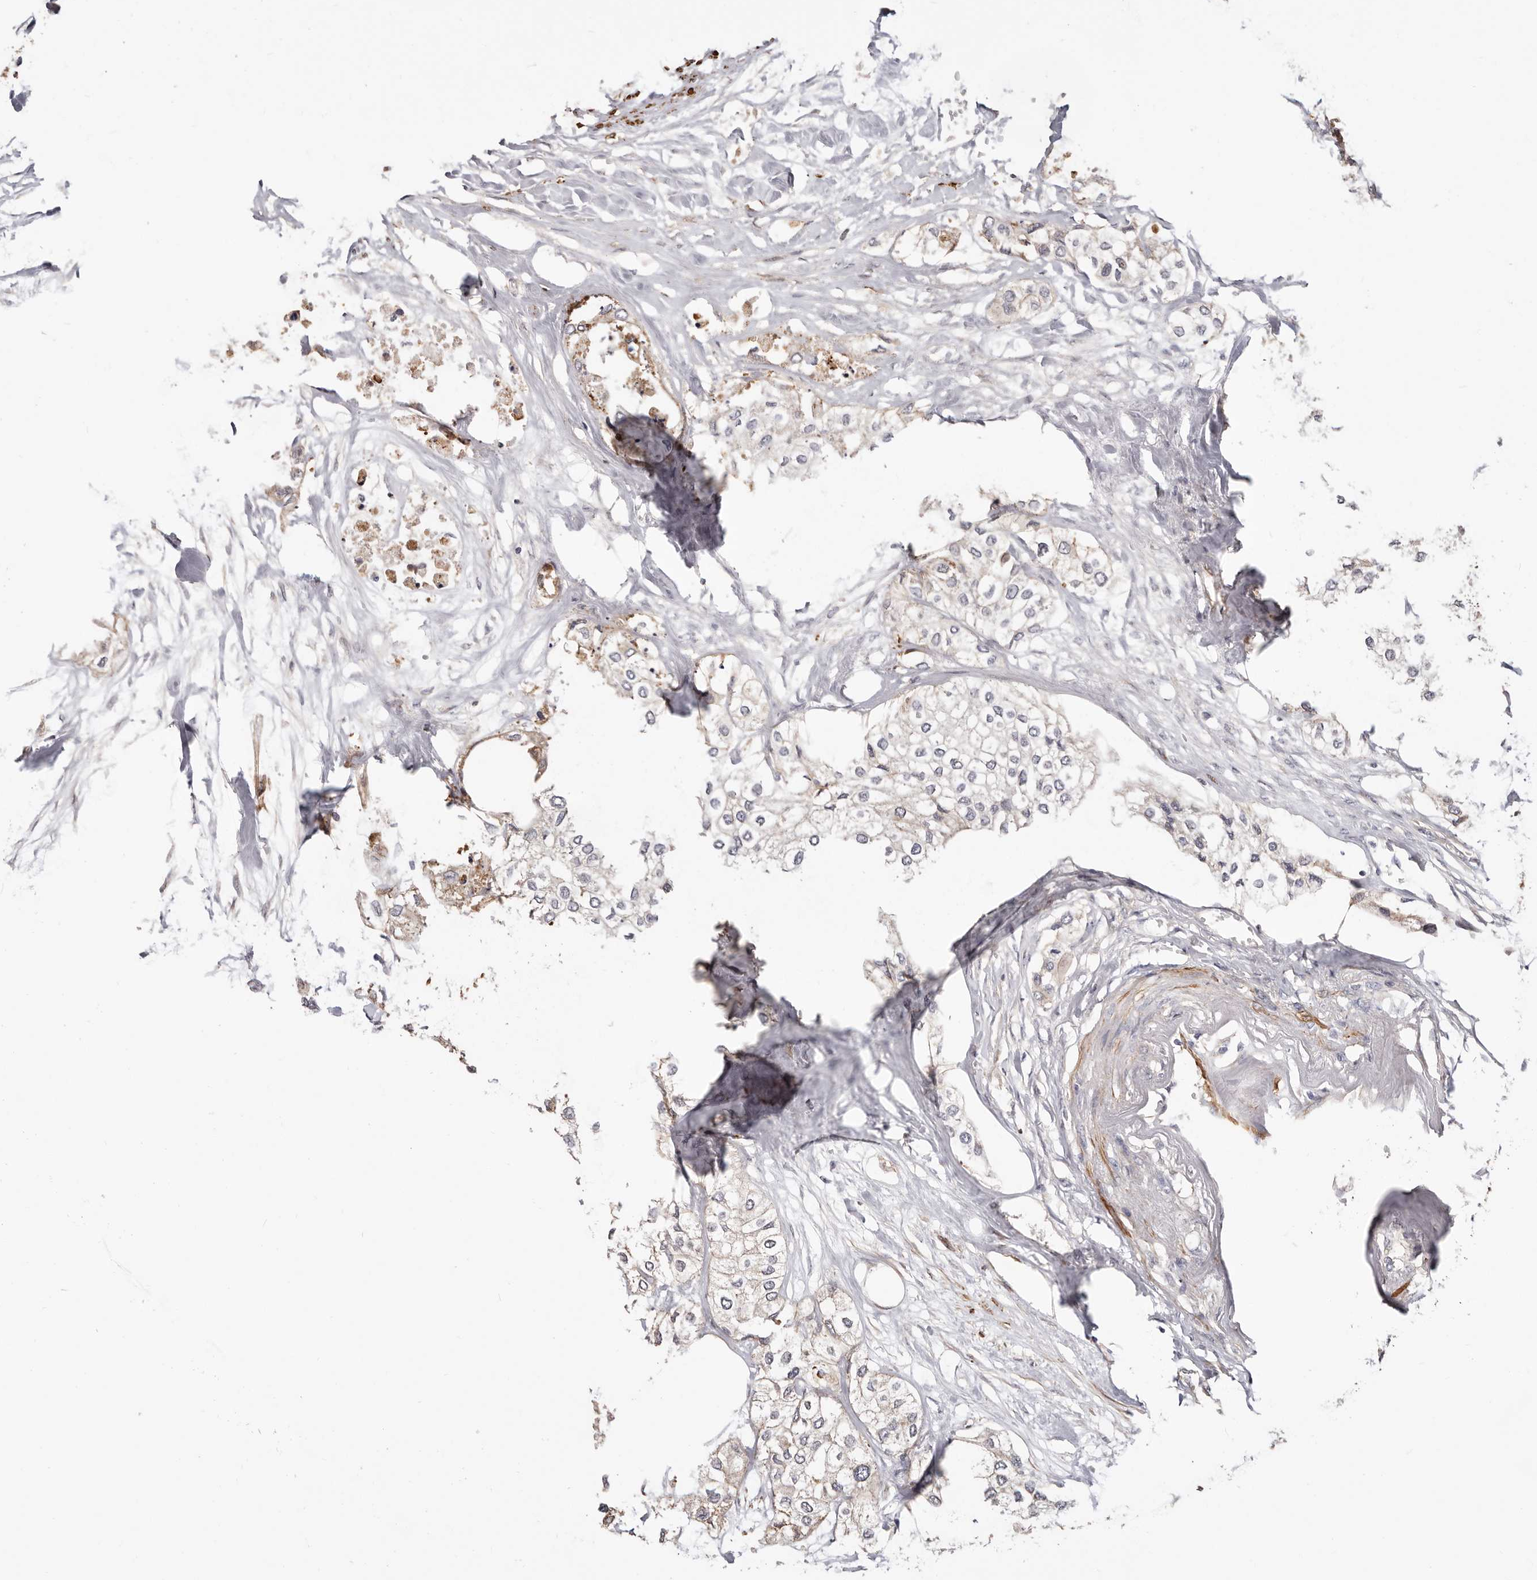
{"staining": {"intensity": "weak", "quantity": "<25%", "location": "cytoplasmic/membranous"}, "tissue": "urothelial cancer", "cell_type": "Tumor cells", "image_type": "cancer", "snomed": [{"axis": "morphology", "description": "Urothelial carcinoma, High grade"}, {"axis": "topography", "description": "Urinary bladder"}], "caption": "Tumor cells show no significant staining in urothelial cancer.", "gene": "TRIP13", "patient": {"sex": "male", "age": 64}}